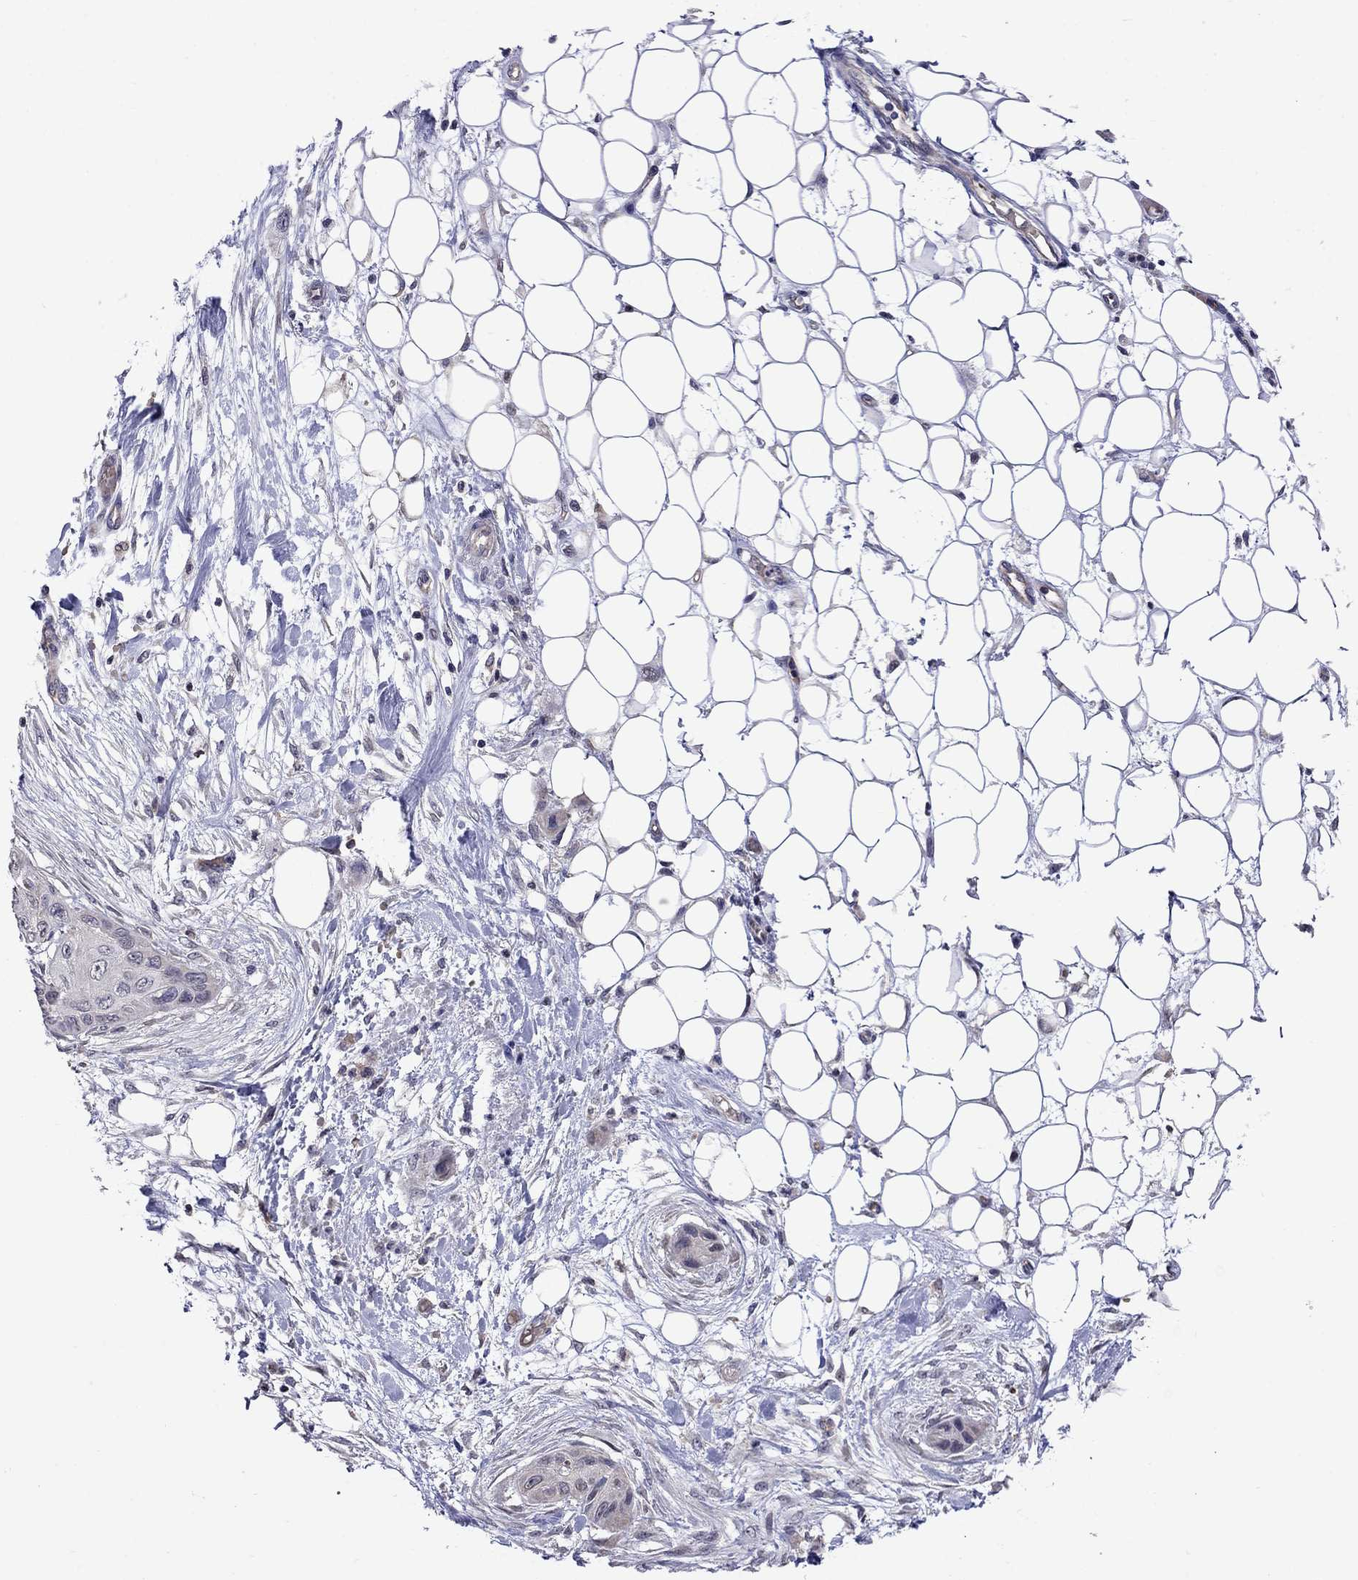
{"staining": {"intensity": "negative", "quantity": "none", "location": "none"}, "tissue": "skin cancer", "cell_type": "Tumor cells", "image_type": "cancer", "snomed": [{"axis": "morphology", "description": "Squamous cell carcinoma, NOS"}, {"axis": "topography", "description": "Skin"}], "caption": "Protein analysis of skin squamous cell carcinoma exhibits no significant staining in tumor cells. The staining was performed using DAB (3,3'-diaminobenzidine) to visualize the protein expression in brown, while the nuclei were stained in blue with hematoxylin (Magnification: 20x).", "gene": "ADAM28", "patient": {"sex": "male", "age": 79}}